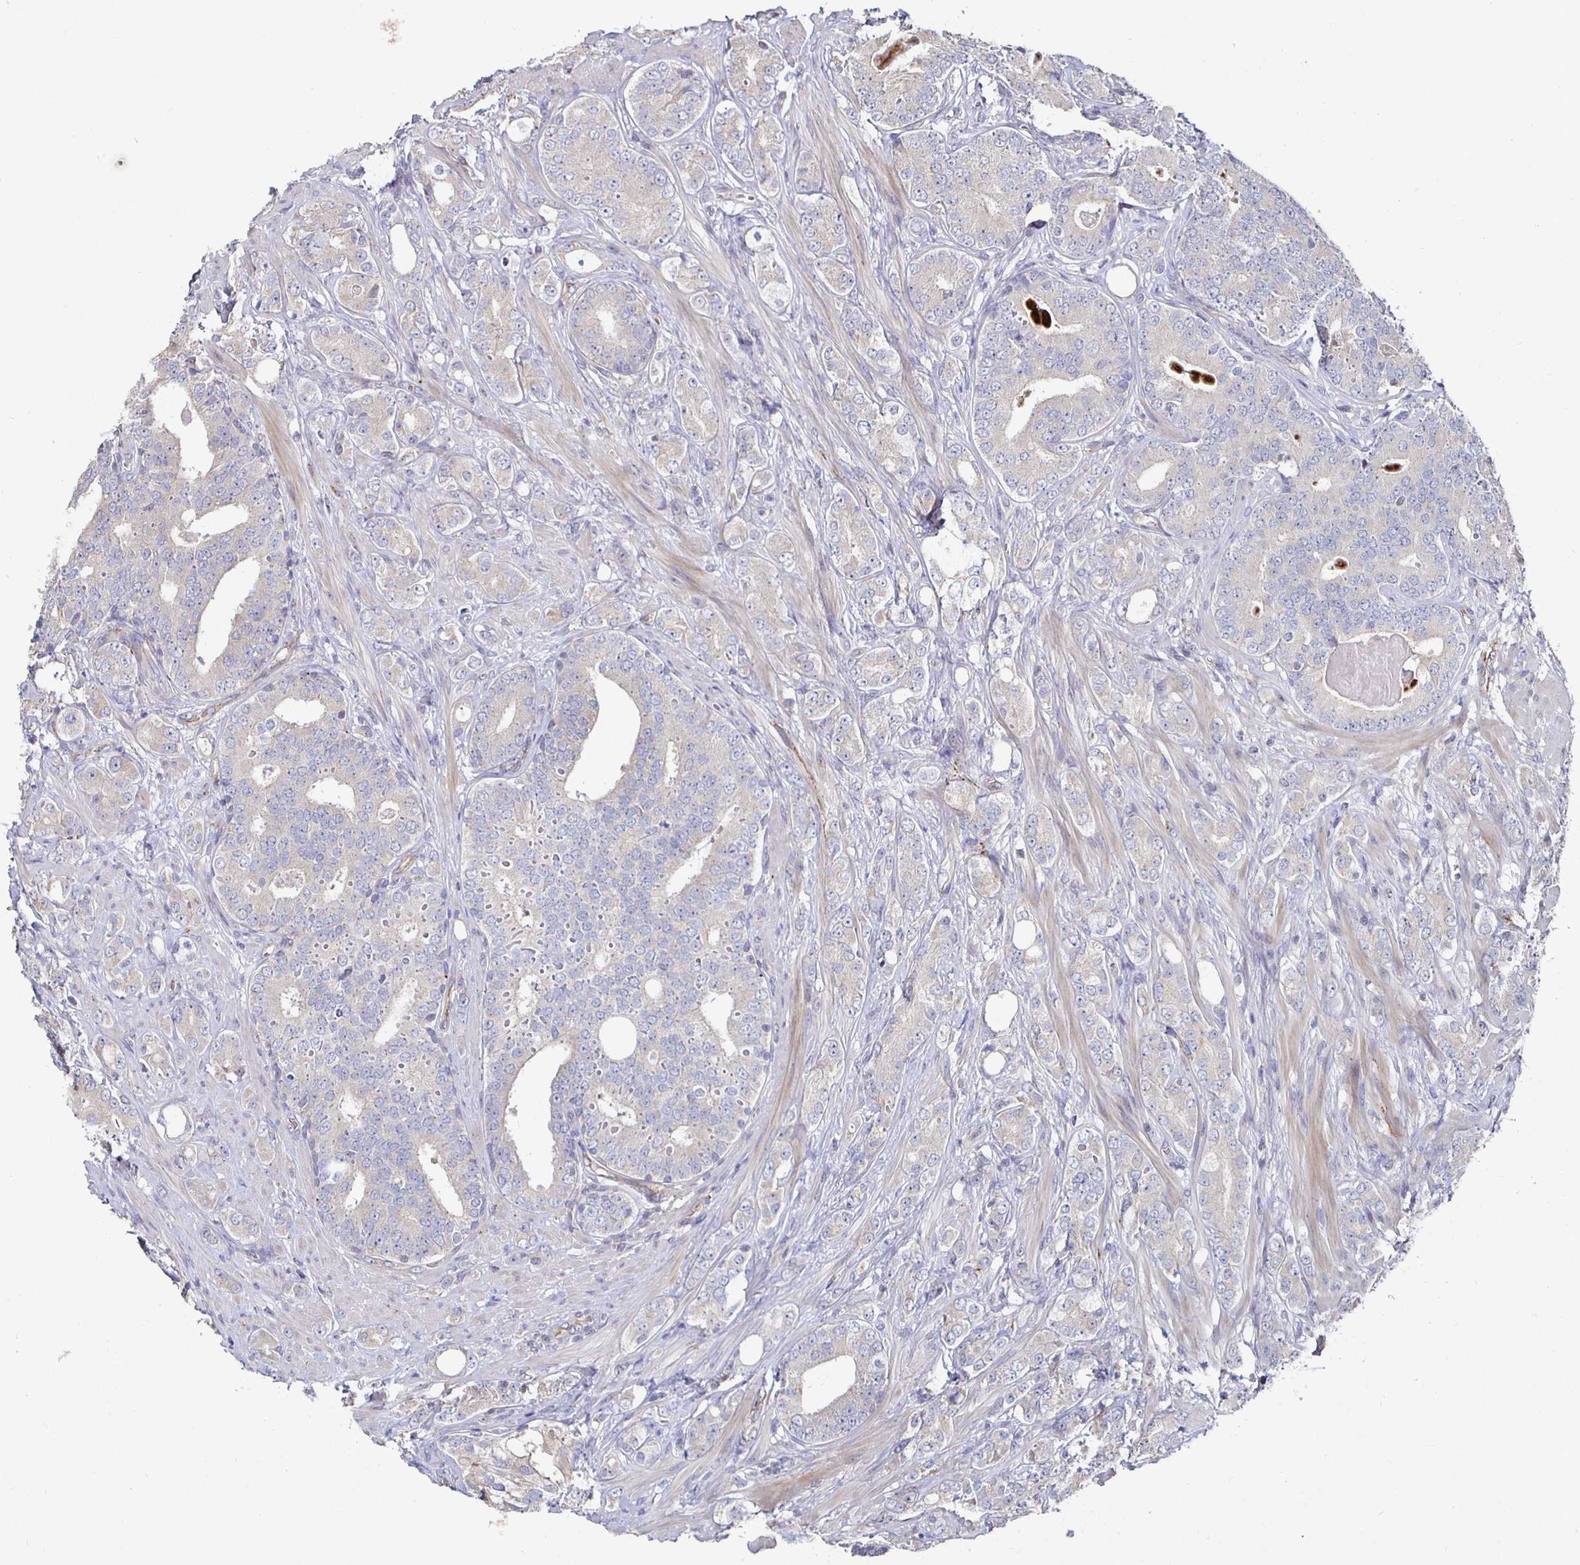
{"staining": {"intensity": "weak", "quantity": "25%-75%", "location": "cytoplasmic/membranous"}, "tissue": "prostate cancer", "cell_type": "Tumor cells", "image_type": "cancer", "snomed": [{"axis": "morphology", "description": "Adenocarcinoma, High grade"}, {"axis": "topography", "description": "Prostate"}], "caption": "Prostate adenocarcinoma (high-grade) stained for a protein displays weak cytoplasmic/membranous positivity in tumor cells. (DAB (3,3'-diaminobenzidine) IHC with brightfield microscopy, high magnification).", "gene": "NRSN1", "patient": {"sex": "male", "age": 62}}